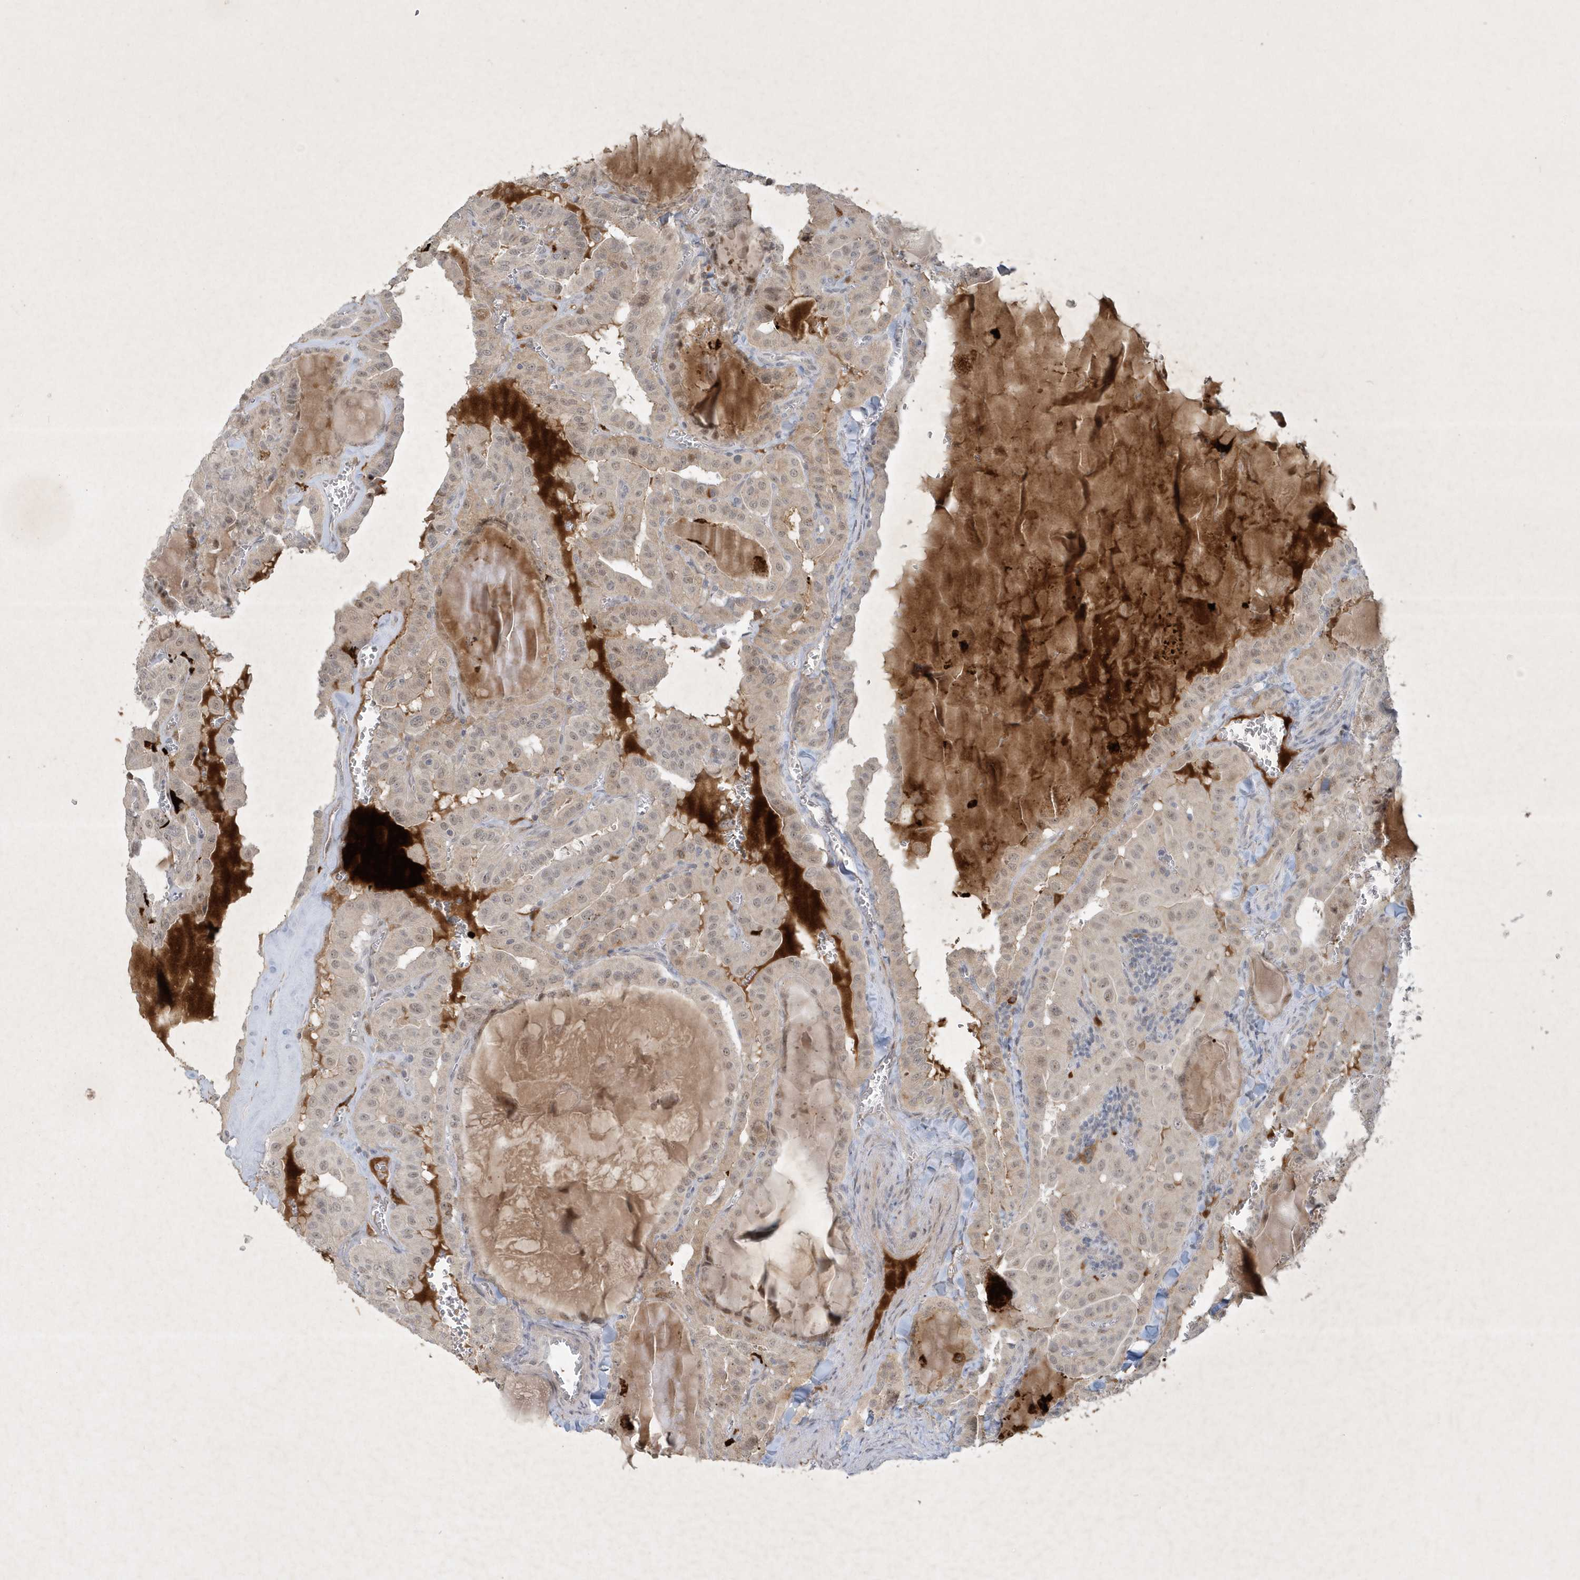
{"staining": {"intensity": "weak", "quantity": "25%-75%", "location": "nuclear"}, "tissue": "thyroid cancer", "cell_type": "Tumor cells", "image_type": "cancer", "snomed": [{"axis": "morphology", "description": "Papillary adenocarcinoma, NOS"}, {"axis": "topography", "description": "Thyroid gland"}], "caption": "A micrograph showing weak nuclear staining in approximately 25%-75% of tumor cells in thyroid cancer (papillary adenocarcinoma), as visualized by brown immunohistochemical staining.", "gene": "THG1L", "patient": {"sex": "male", "age": 52}}